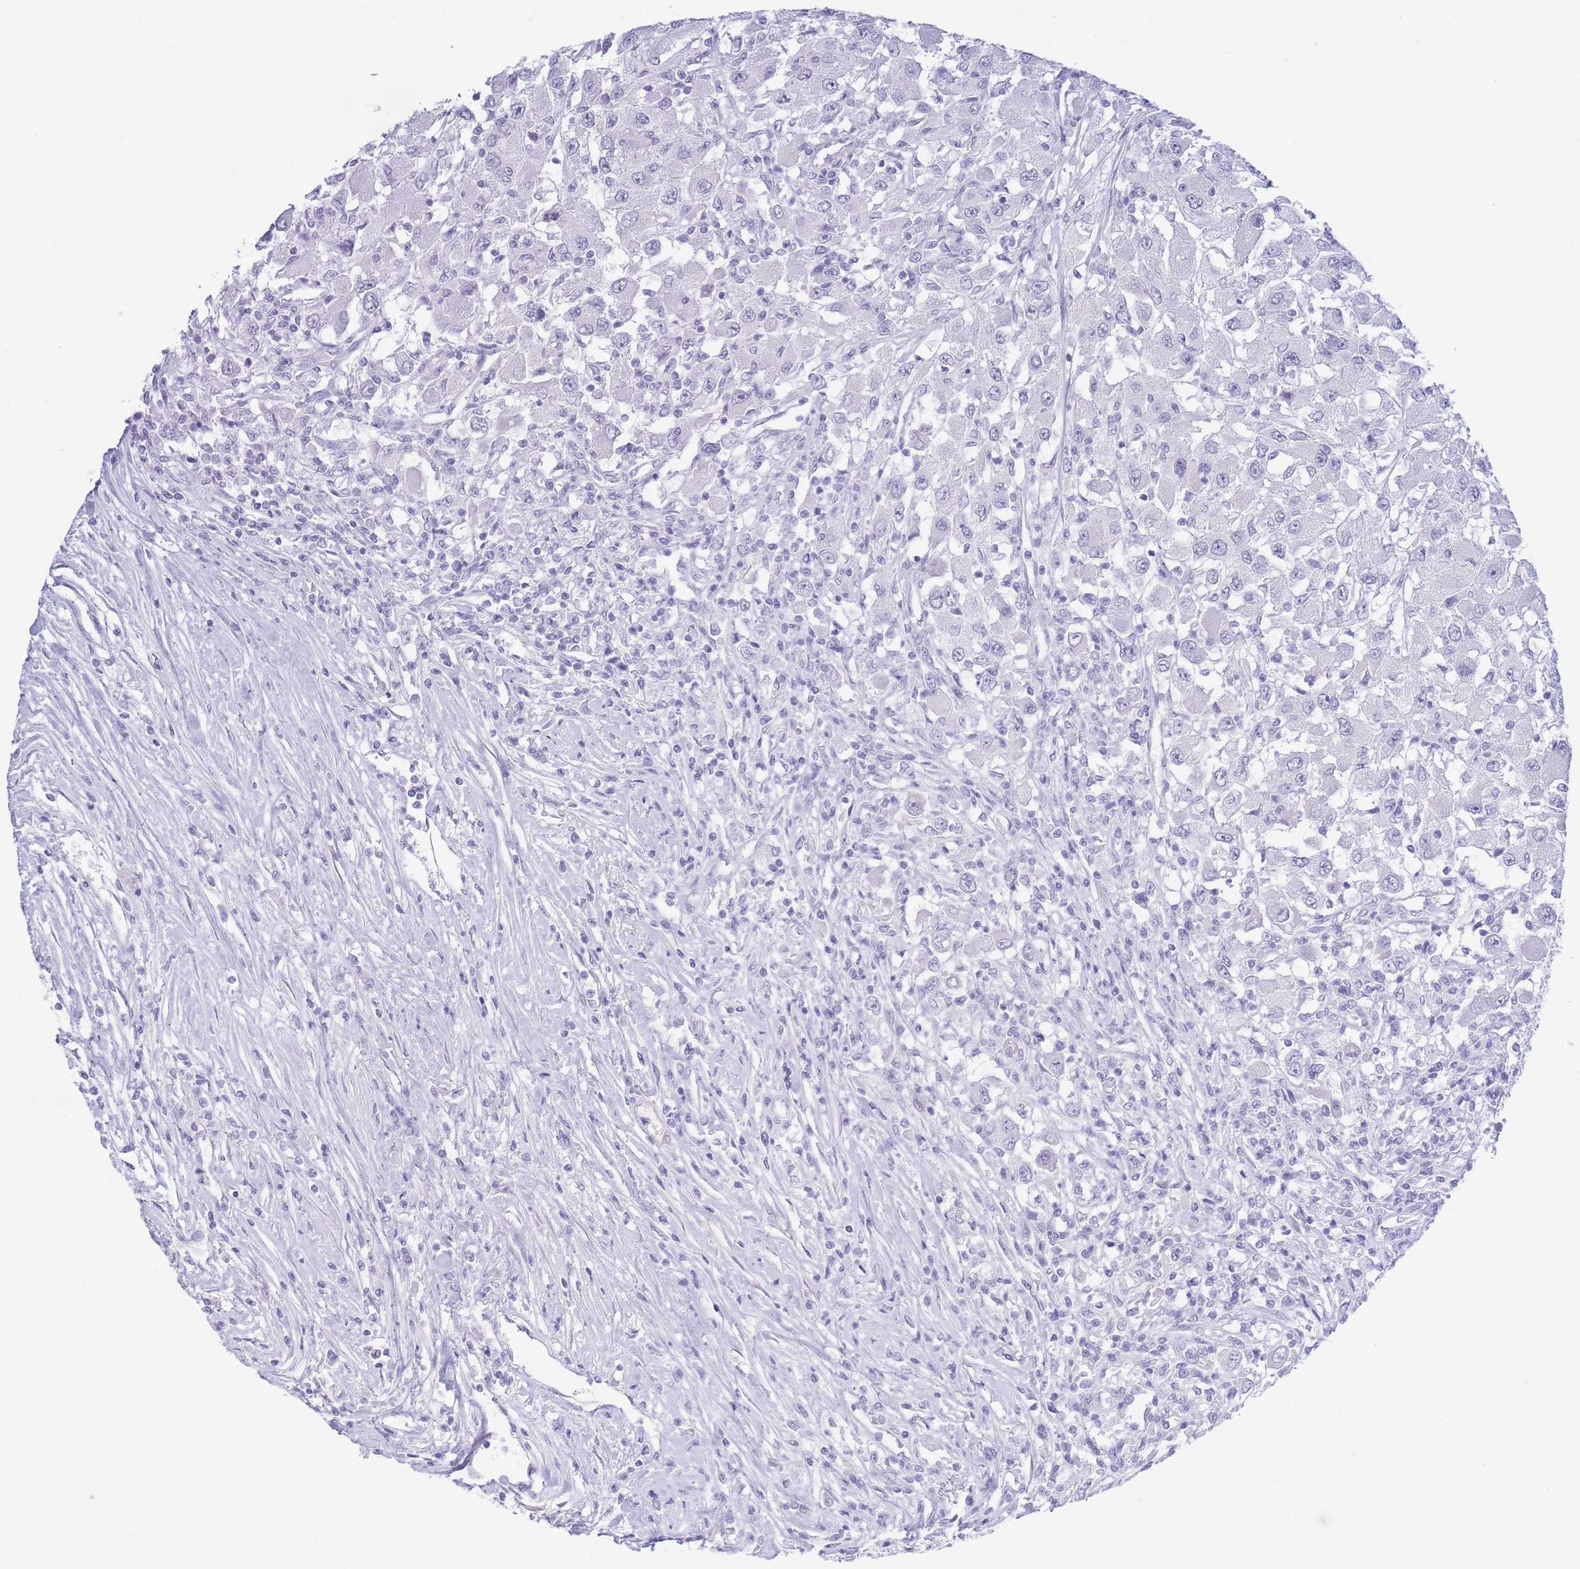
{"staining": {"intensity": "negative", "quantity": "none", "location": "none"}, "tissue": "renal cancer", "cell_type": "Tumor cells", "image_type": "cancer", "snomed": [{"axis": "morphology", "description": "Adenocarcinoma, NOS"}, {"axis": "topography", "description": "Kidney"}], "caption": "The immunohistochemistry (IHC) histopathology image has no significant staining in tumor cells of renal cancer tissue. The staining was performed using DAB to visualize the protein expression in brown, while the nuclei were stained in blue with hematoxylin (Magnification: 20x).", "gene": "PKLR", "patient": {"sex": "female", "age": 67}}